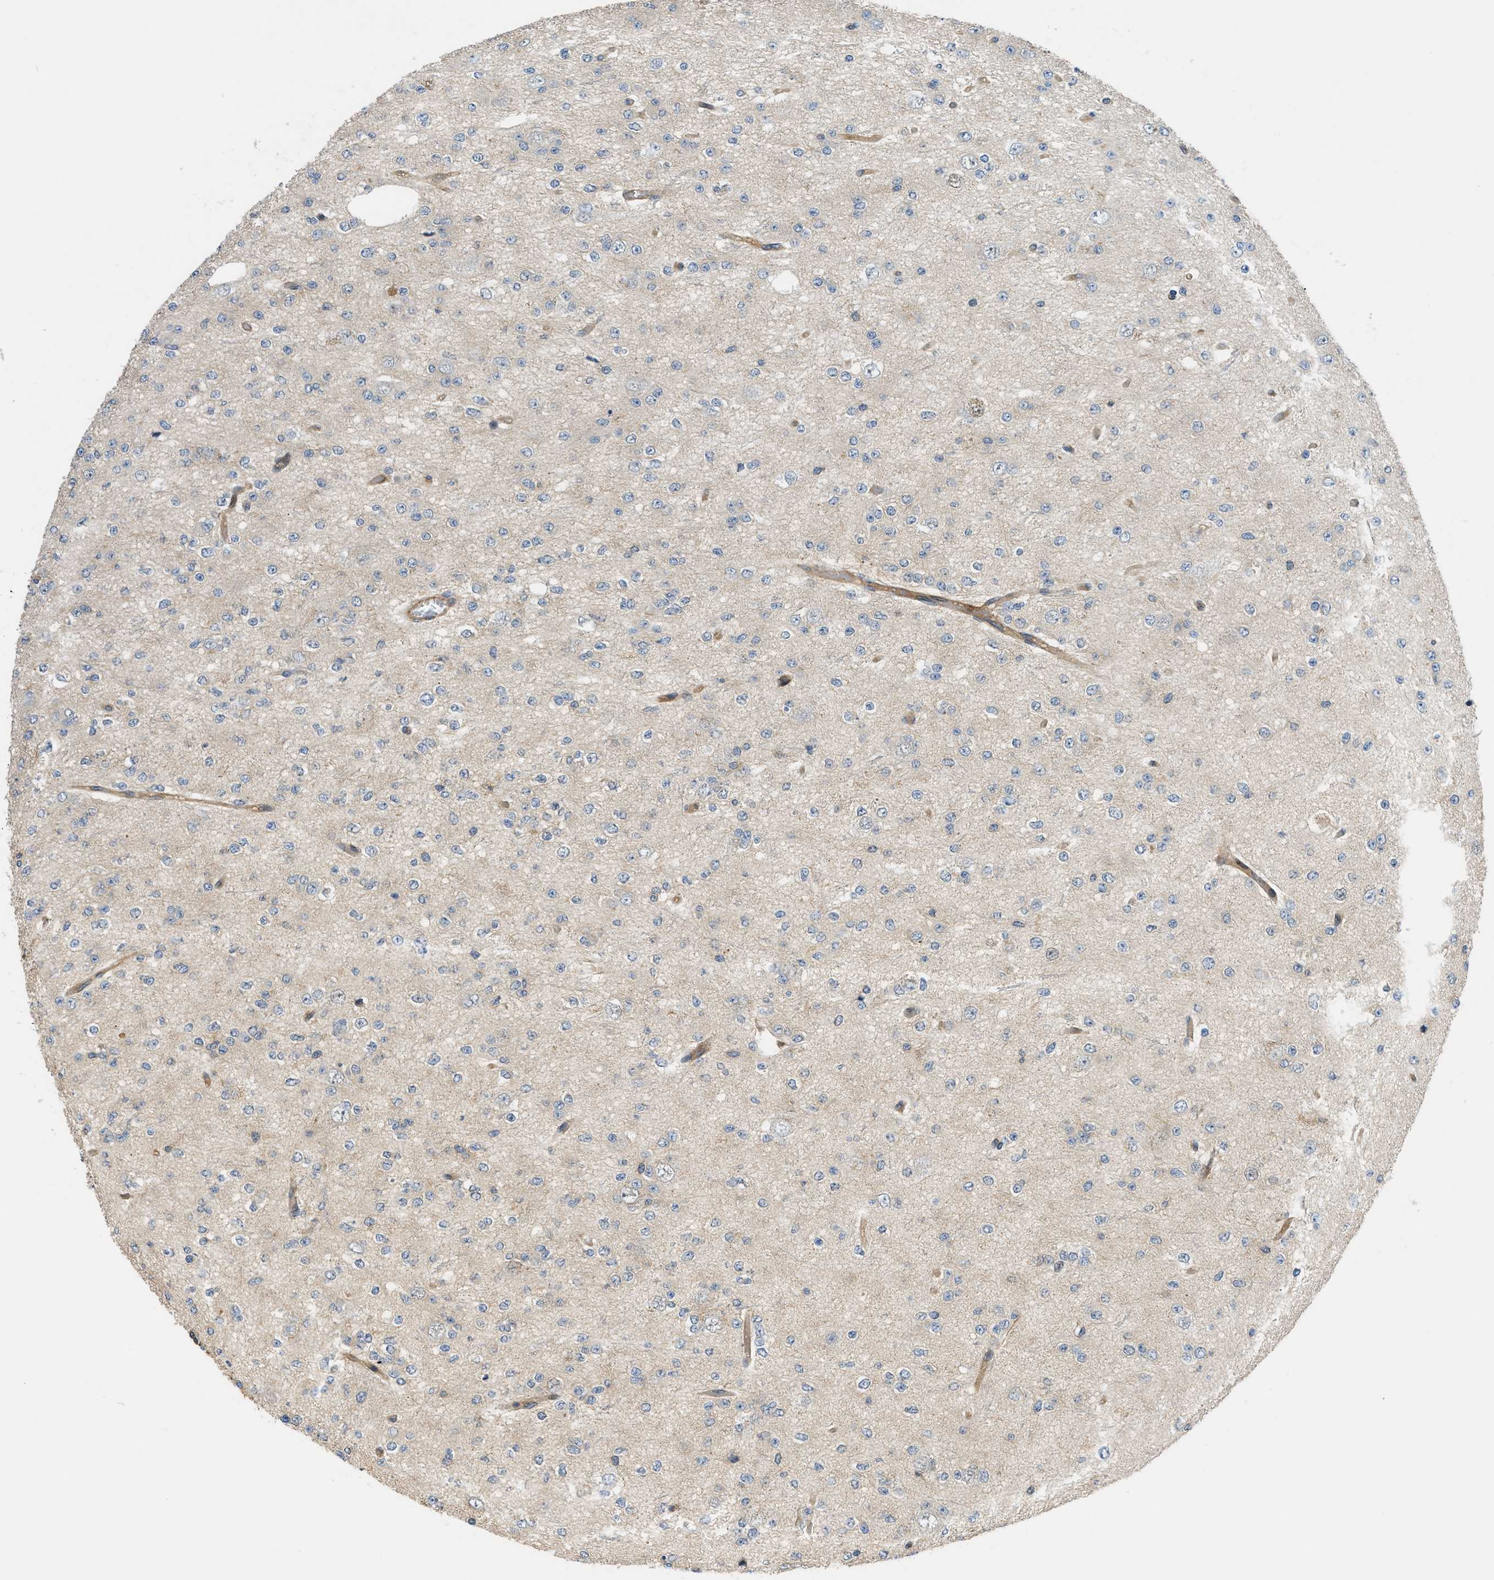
{"staining": {"intensity": "weak", "quantity": "<25%", "location": "cytoplasmic/membranous"}, "tissue": "glioma", "cell_type": "Tumor cells", "image_type": "cancer", "snomed": [{"axis": "morphology", "description": "Glioma, malignant, Low grade"}, {"axis": "topography", "description": "Brain"}], "caption": "Immunohistochemical staining of human malignant glioma (low-grade) shows no significant staining in tumor cells. (DAB immunohistochemistry visualized using brightfield microscopy, high magnification).", "gene": "TRAK2", "patient": {"sex": "male", "age": 38}}